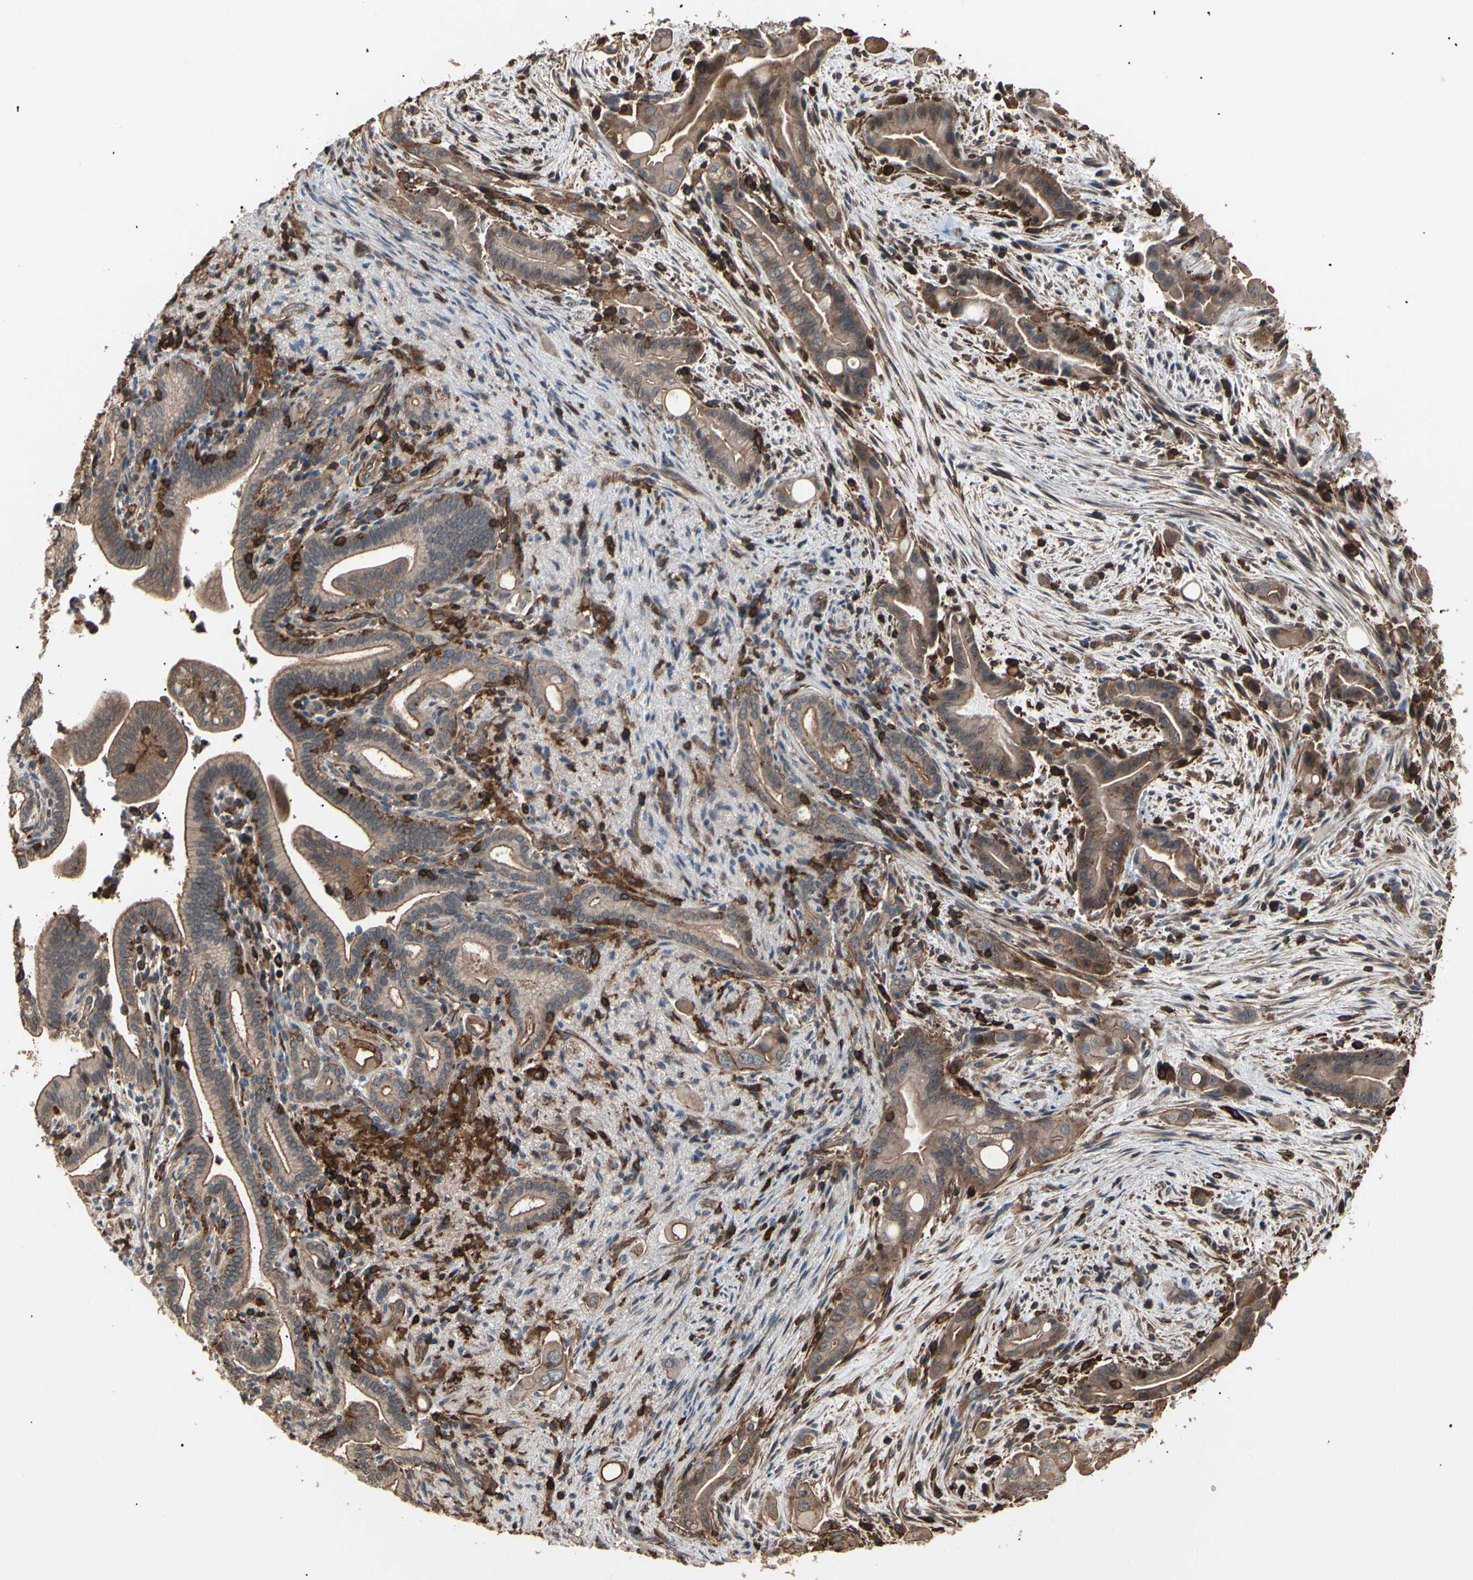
{"staining": {"intensity": "weak", "quantity": ">75%", "location": "cytoplasmic/membranous"}, "tissue": "liver cancer", "cell_type": "Tumor cells", "image_type": "cancer", "snomed": [{"axis": "morphology", "description": "Cholangiocarcinoma"}, {"axis": "topography", "description": "Liver"}], "caption": "A low amount of weak cytoplasmic/membranous expression is appreciated in about >75% of tumor cells in liver cholangiocarcinoma tissue.", "gene": "MAPK13", "patient": {"sex": "female", "age": 68}}